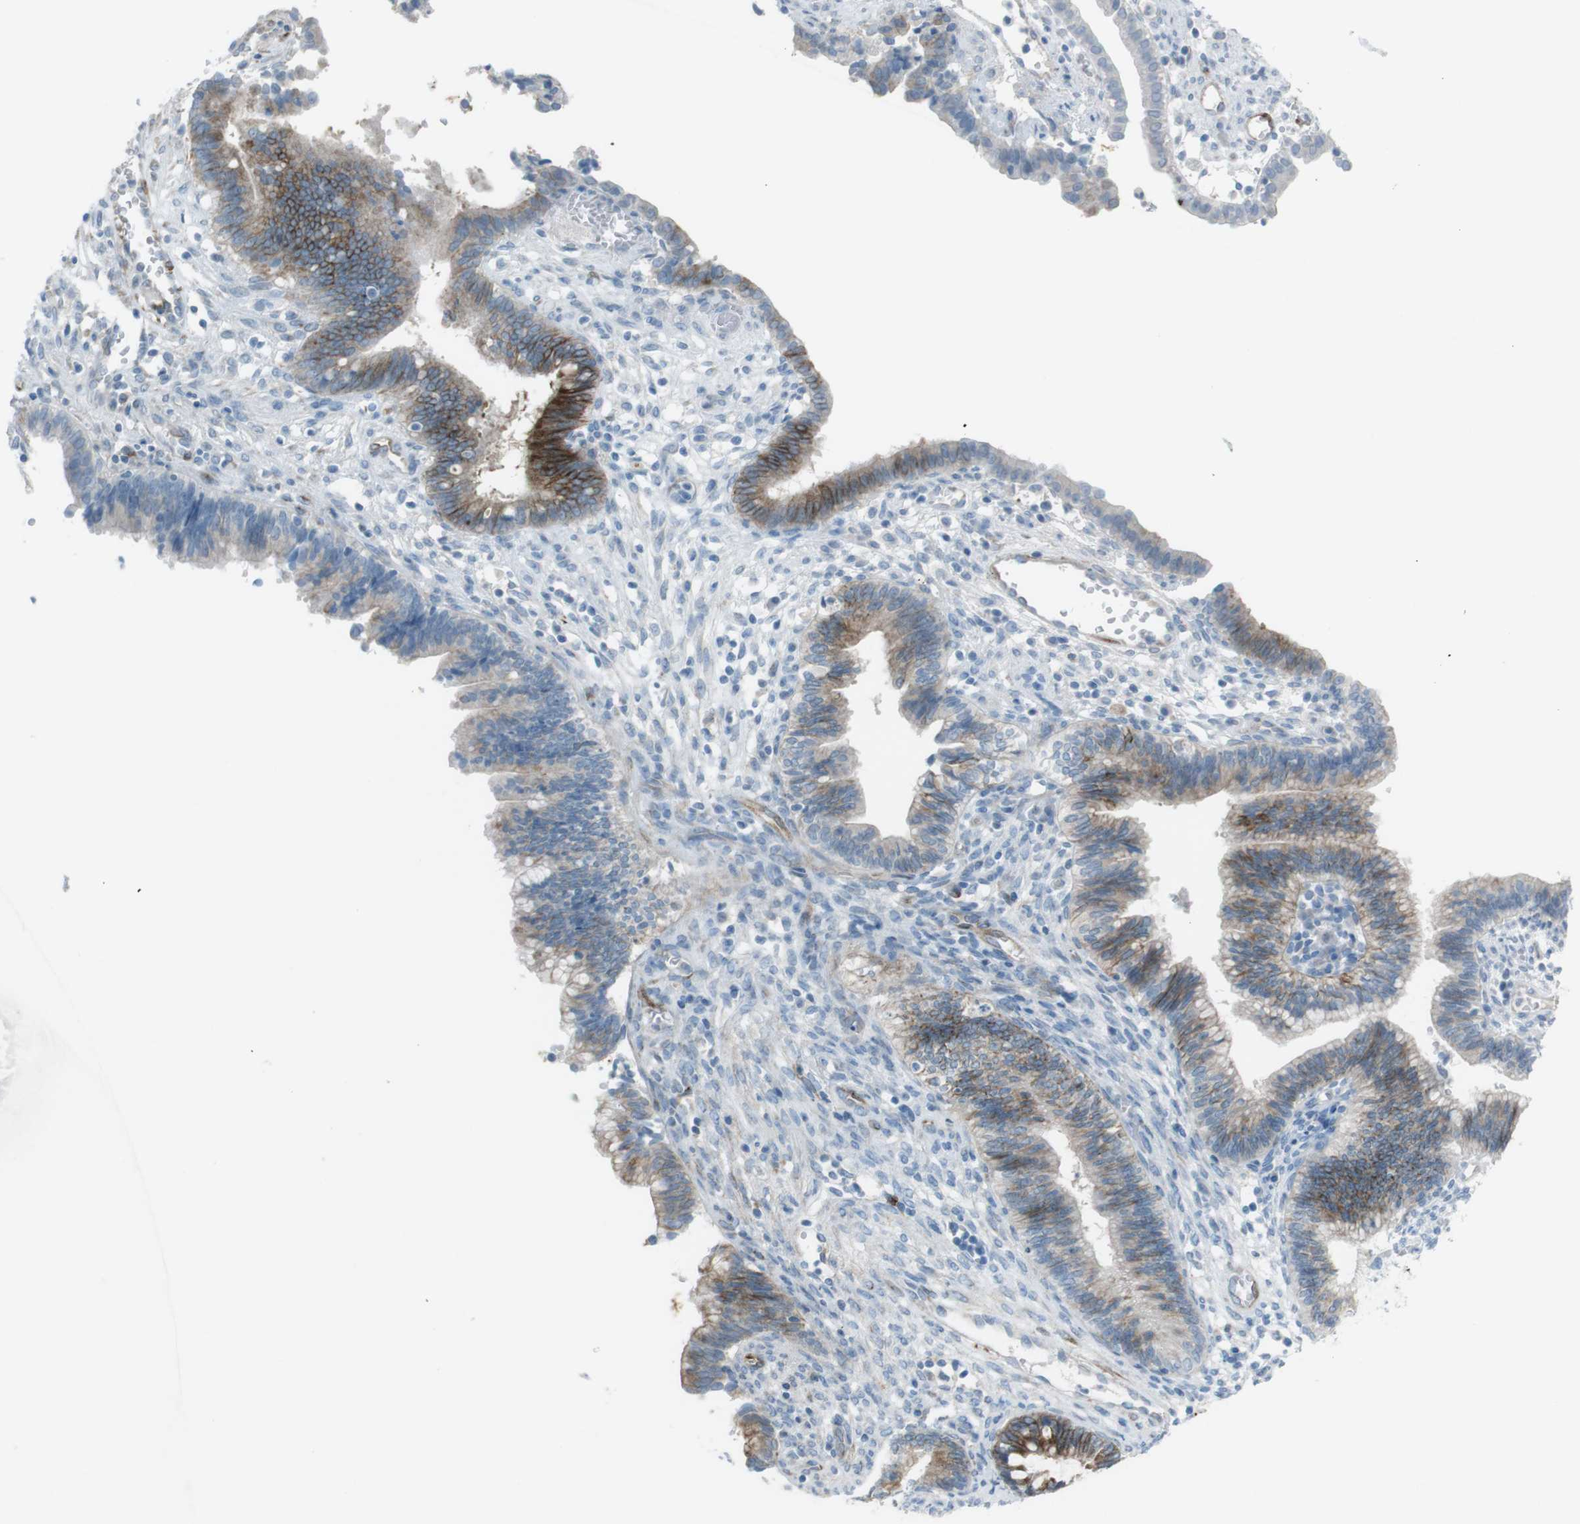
{"staining": {"intensity": "strong", "quantity": "<25%", "location": "cytoplasmic/membranous"}, "tissue": "cervical cancer", "cell_type": "Tumor cells", "image_type": "cancer", "snomed": [{"axis": "morphology", "description": "Adenocarcinoma, NOS"}, {"axis": "topography", "description": "Cervix"}], "caption": "High-power microscopy captured an immunohistochemistry (IHC) image of cervical cancer, revealing strong cytoplasmic/membranous expression in approximately <25% of tumor cells.", "gene": "TUBB2A", "patient": {"sex": "female", "age": 44}}